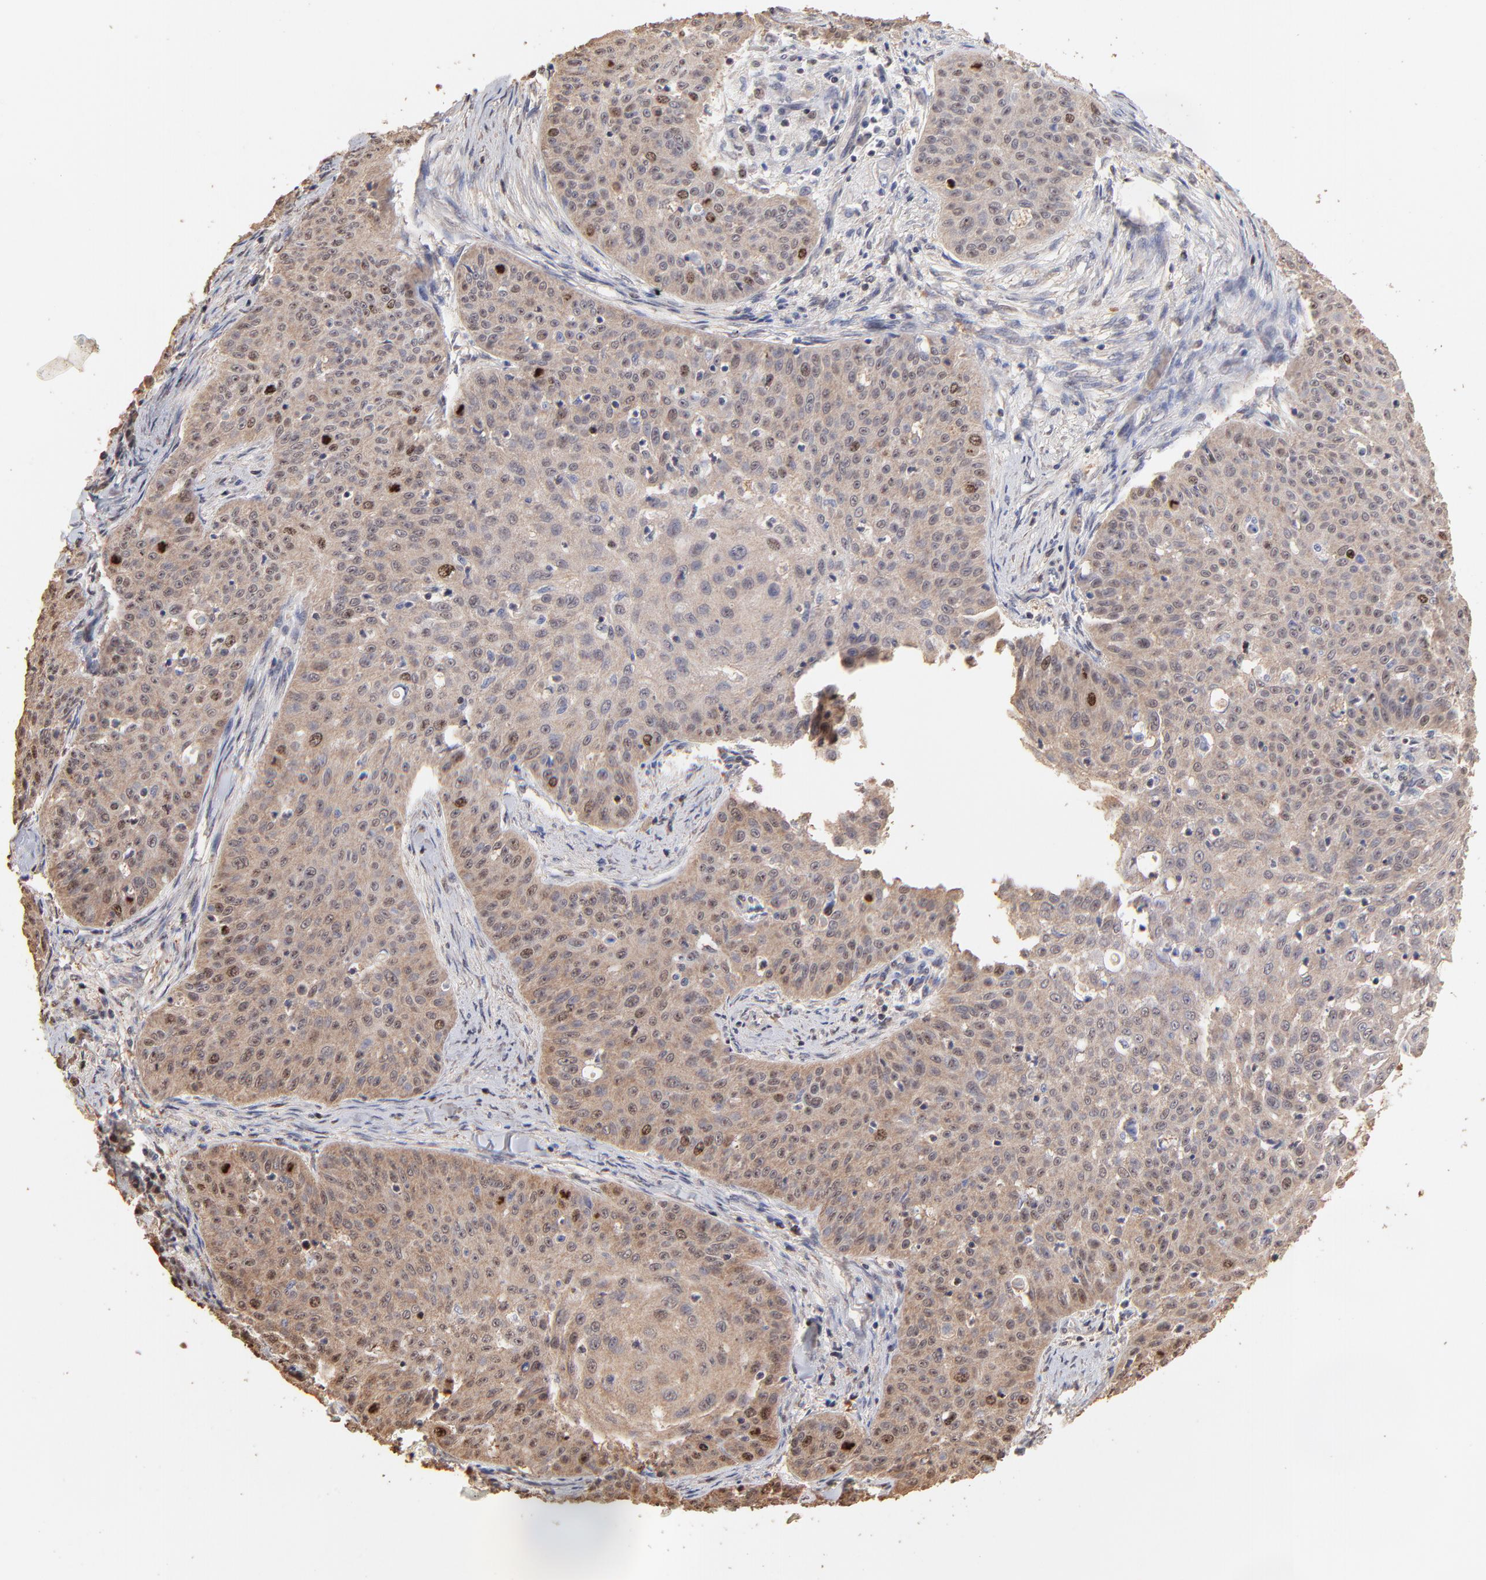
{"staining": {"intensity": "moderate", "quantity": "<25%", "location": "cytoplasmic/membranous,nuclear"}, "tissue": "skin cancer", "cell_type": "Tumor cells", "image_type": "cancer", "snomed": [{"axis": "morphology", "description": "Squamous cell carcinoma, NOS"}, {"axis": "topography", "description": "Skin"}], "caption": "Immunohistochemical staining of human skin cancer displays low levels of moderate cytoplasmic/membranous and nuclear protein expression in about <25% of tumor cells. The staining is performed using DAB (3,3'-diaminobenzidine) brown chromogen to label protein expression. The nuclei are counter-stained blue using hematoxylin.", "gene": "BIRC5", "patient": {"sex": "male", "age": 82}}